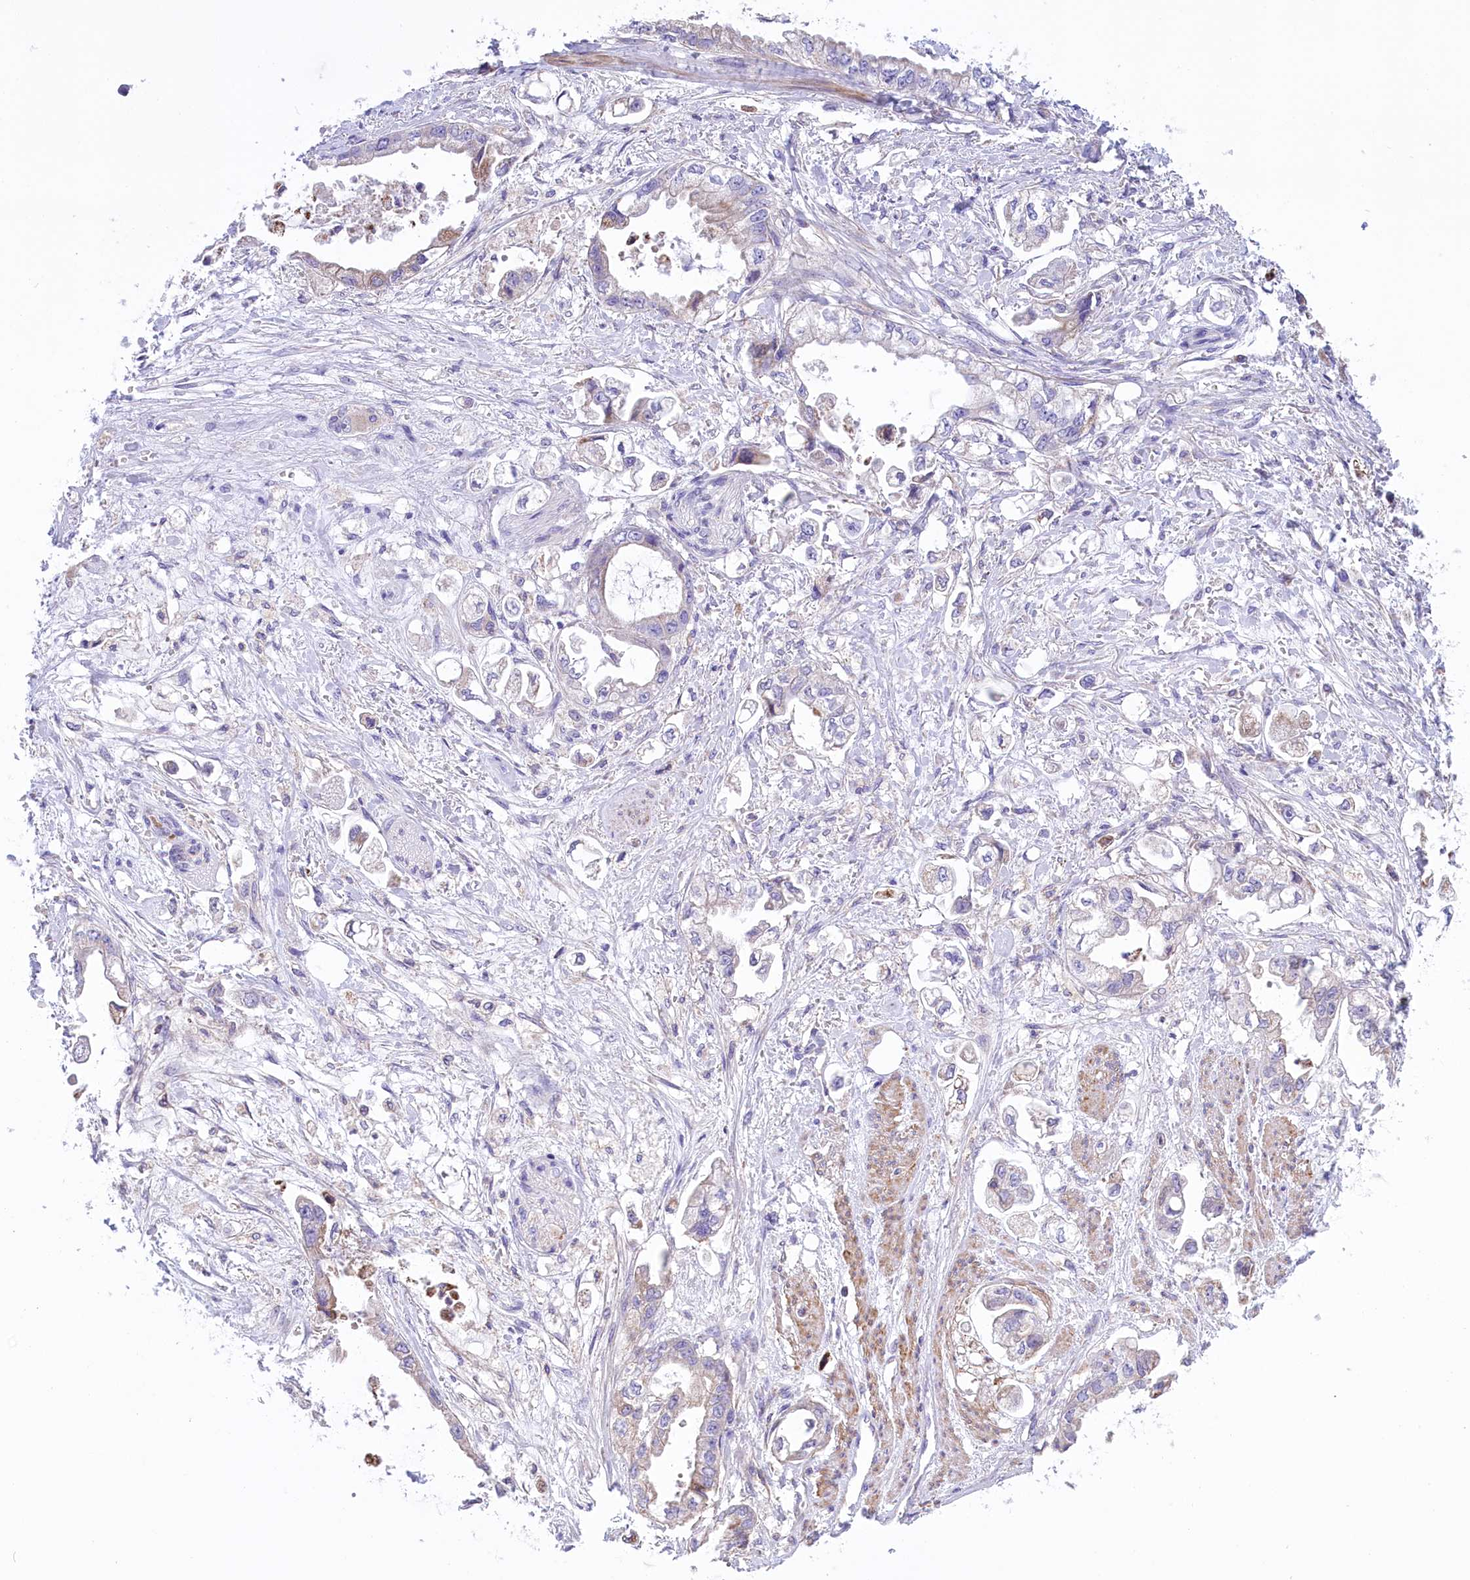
{"staining": {"intensity": "weak", "quantity": "<25%", "location": "cytoplasmic/membranous"}, "tissue": "stomach cancer", "cell_type": "Tumor cells", "image_type": "cancer", "snomed": [{"axis": "morphology", "description": "Adenocarcinoma, NOS"}, {"axis": "topography", "description": "Stomach"}], "caption": "Immunohistochemical staining of human stomach adenocarcinoma exhibits no significant expression in tumor cells.", "gene": "CORO7-PAM16", "patient": {"sex": "male", "age": 62}}